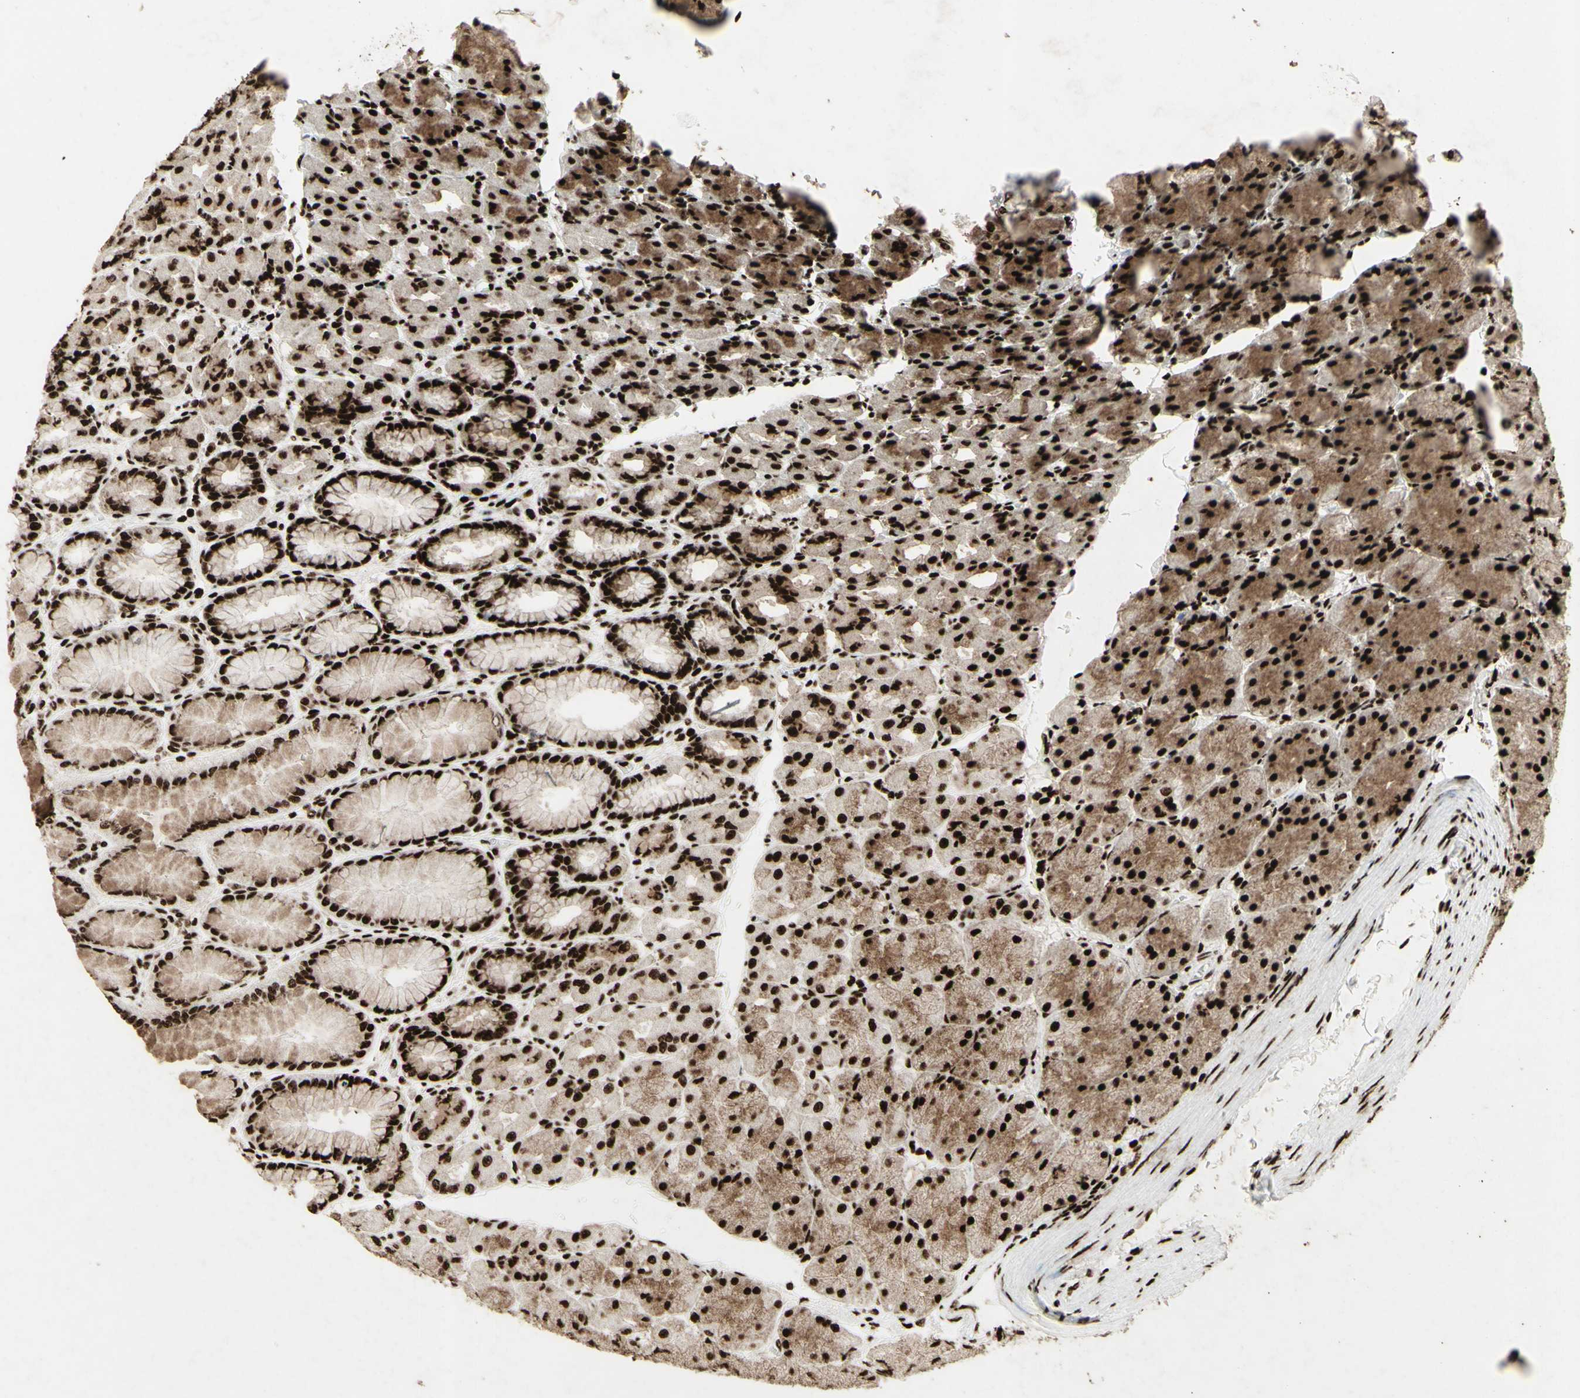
{"staining": {"intensity": "strong", "quantity": ">75%", "location": "cytoplasmic/membranous,nuclear"}, "tissue": "stomach", "cell_type": "Glandular cells", "image_type": "normal", "snomed": [{"axis": "morphology", "description": "Normal tissue, NOS"}, {"axis": "topography", "description": "Stomach, upper"}], "caption": "Immunohistochemistry (IHC) image of normal human stomach stained for a protein (brown), which displays high levels of strong cytoplasmic/membranous,nuclear positivity in about >75% of glandular cells.", "gene": "U2AF2", "patient": {"sex": "female", "age": 56}}